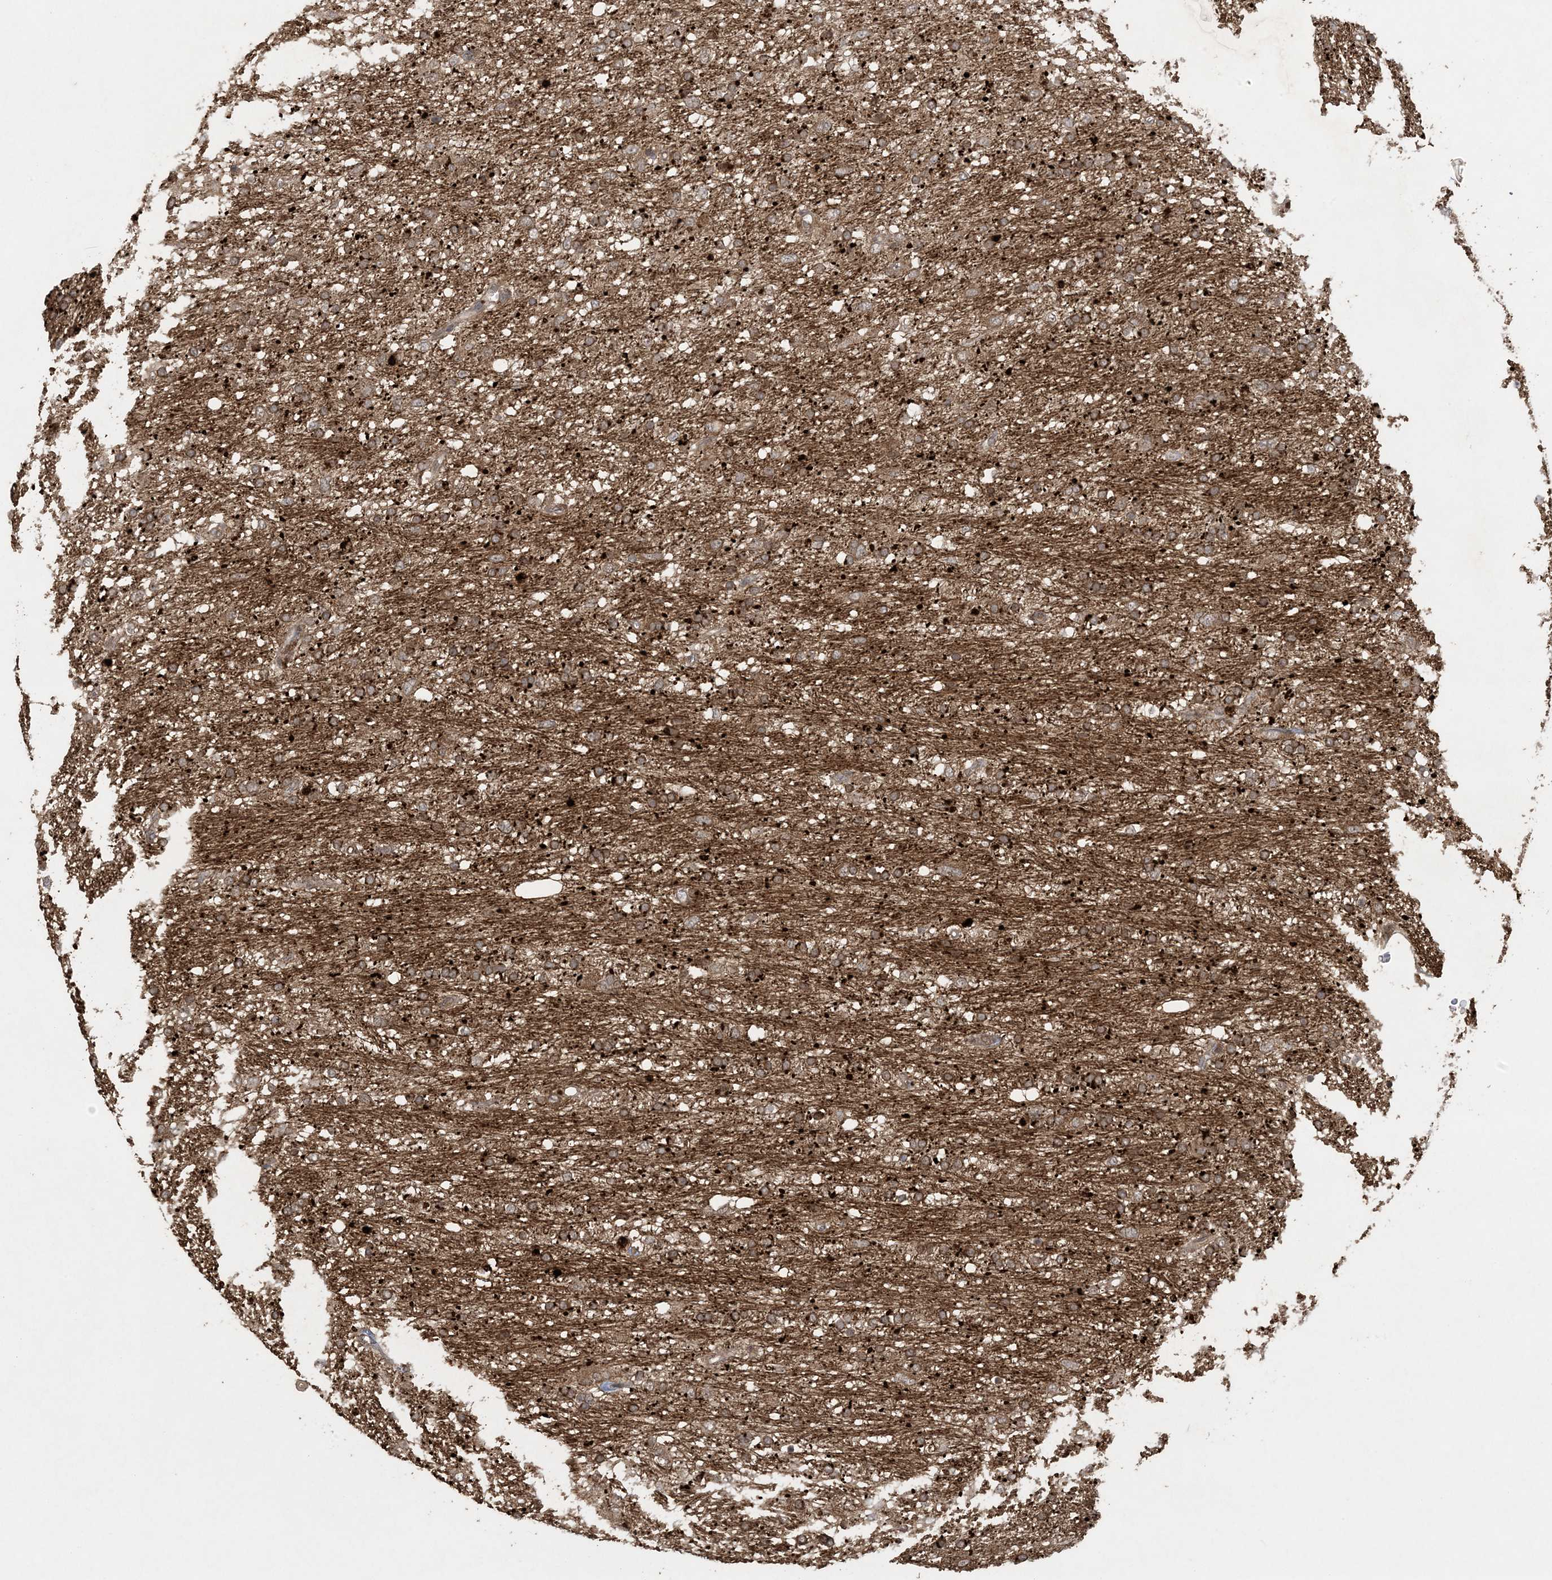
{"staining": {"intensity": "moderate", "quantity": ">75%", "location": "cytoplasmic/membranous"}, "tissue": "glioma", "cell_type": "Tumor cells", "image_type": "cancer", "snomed": [{"axis": "morphology", "description": "Glioma, malignant, Low grade"}, {"axis": "topography", "description": "Brain"}], "caption": "Glioma was stained to show a protein in brown. There is medium levels of moderate cytoplasmic/membranous staining in approximately >75% of tumor cells.", "gene": "EFCAB8", "patient": {"sex": "male", "age": 77}}